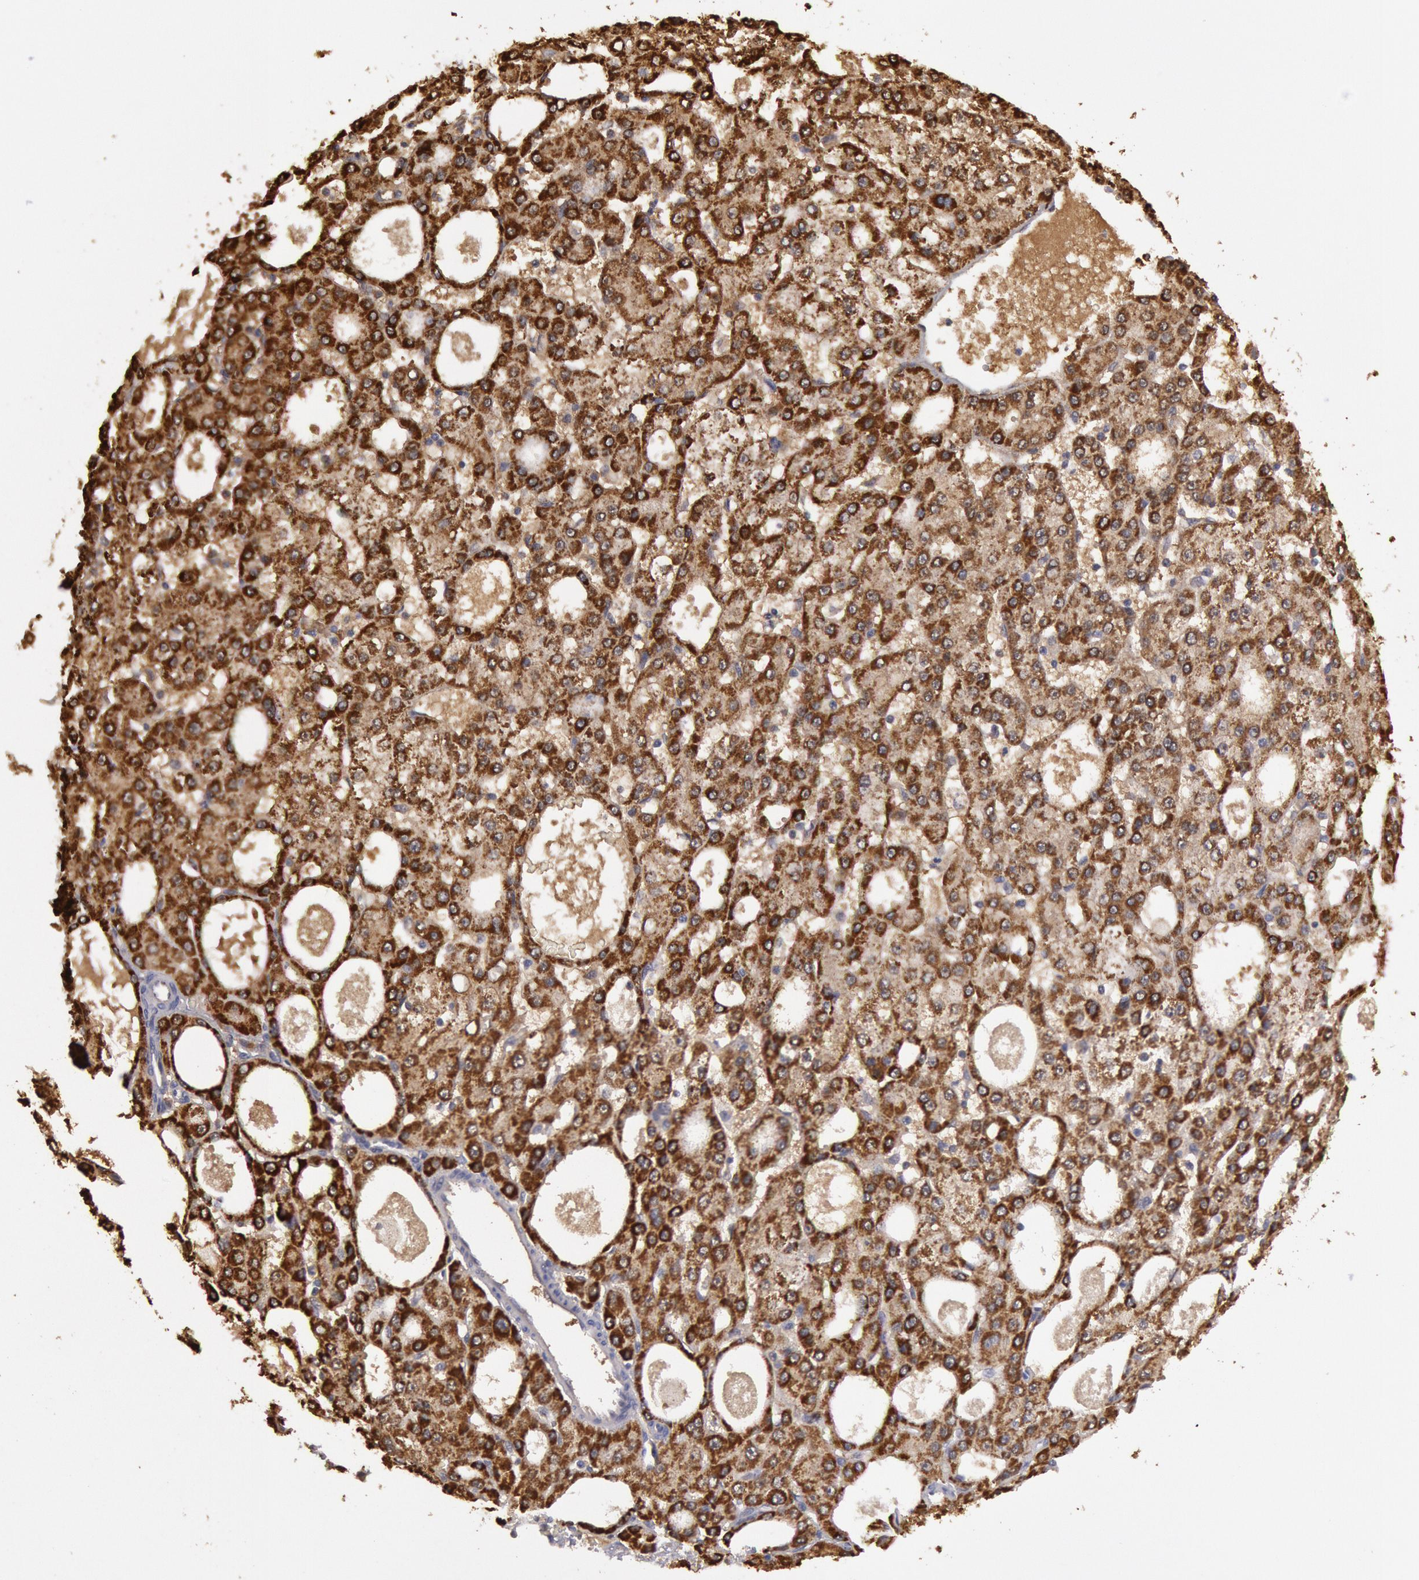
{"staining": {"intensity": "strong", "quantity": ">75%", "location": "cytoplasmic/membranous"}, "tissue": "liver cancer", "cell_type": "Tumor cells", "image_type": "cancer", "snomed": [{"axis": "morphology", "description": "Carcinoma, Hepatocellular, NOS"}, {"axis": "topography", "description": "Liver"}], "caption": "Immunohistochemistry (IHC) photomicrograph of neoplastic tissue: liver cancer stained using immunohistochemistry displays high levels of strong protein expression localized specifically in the cytoplasmic/membranous of tumor cells, appearing as a cytoplasmic/membranous brown color.", "gene": "MPST", "patient": {"sex": "male", "age": 47}}